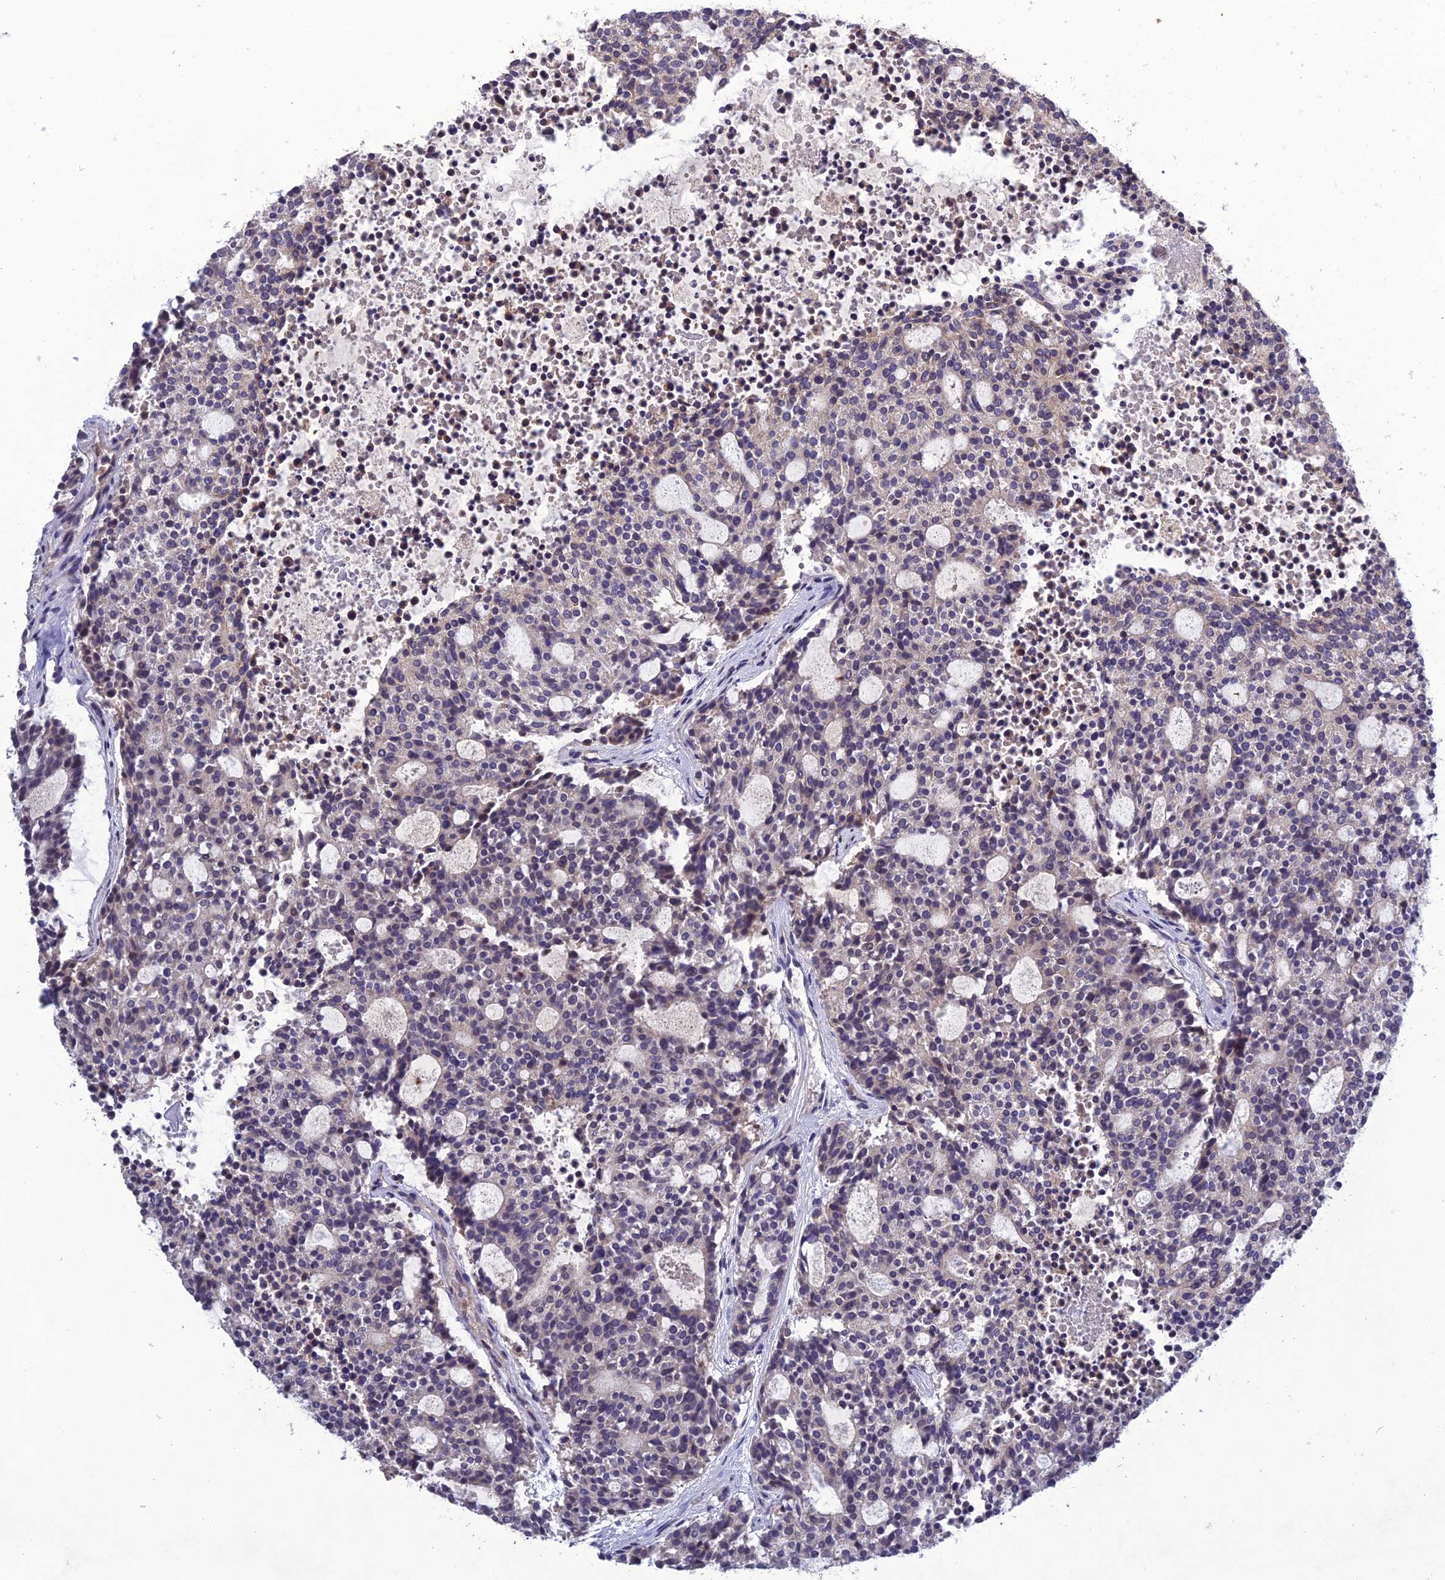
{"staining": {"intensity": "negative", "quantity": "none", "location": "none"}, "tissue": "carcinoid", "cell_type": "Tumor cells", "image_type": "cancer", "snomed": [{"axis": "morphology", "description": "Carcinoid, malignant, NOS"}, {"axis": "topography", "description": "Pancreas"}], "caption": "Immunohistochemistry micrograph of neoplastic tissue: human carcinoid (malignant) stained with DAB exhibits no significant protein expression in tumor cells. The staining was performed using DAB to visualize the protein expression in brown, while the nuclei were stained in blue with hematoxylin (Magnification: 20x).", "gene": "SLC39A13", "patient": {"sex": "female", "age": 54}}